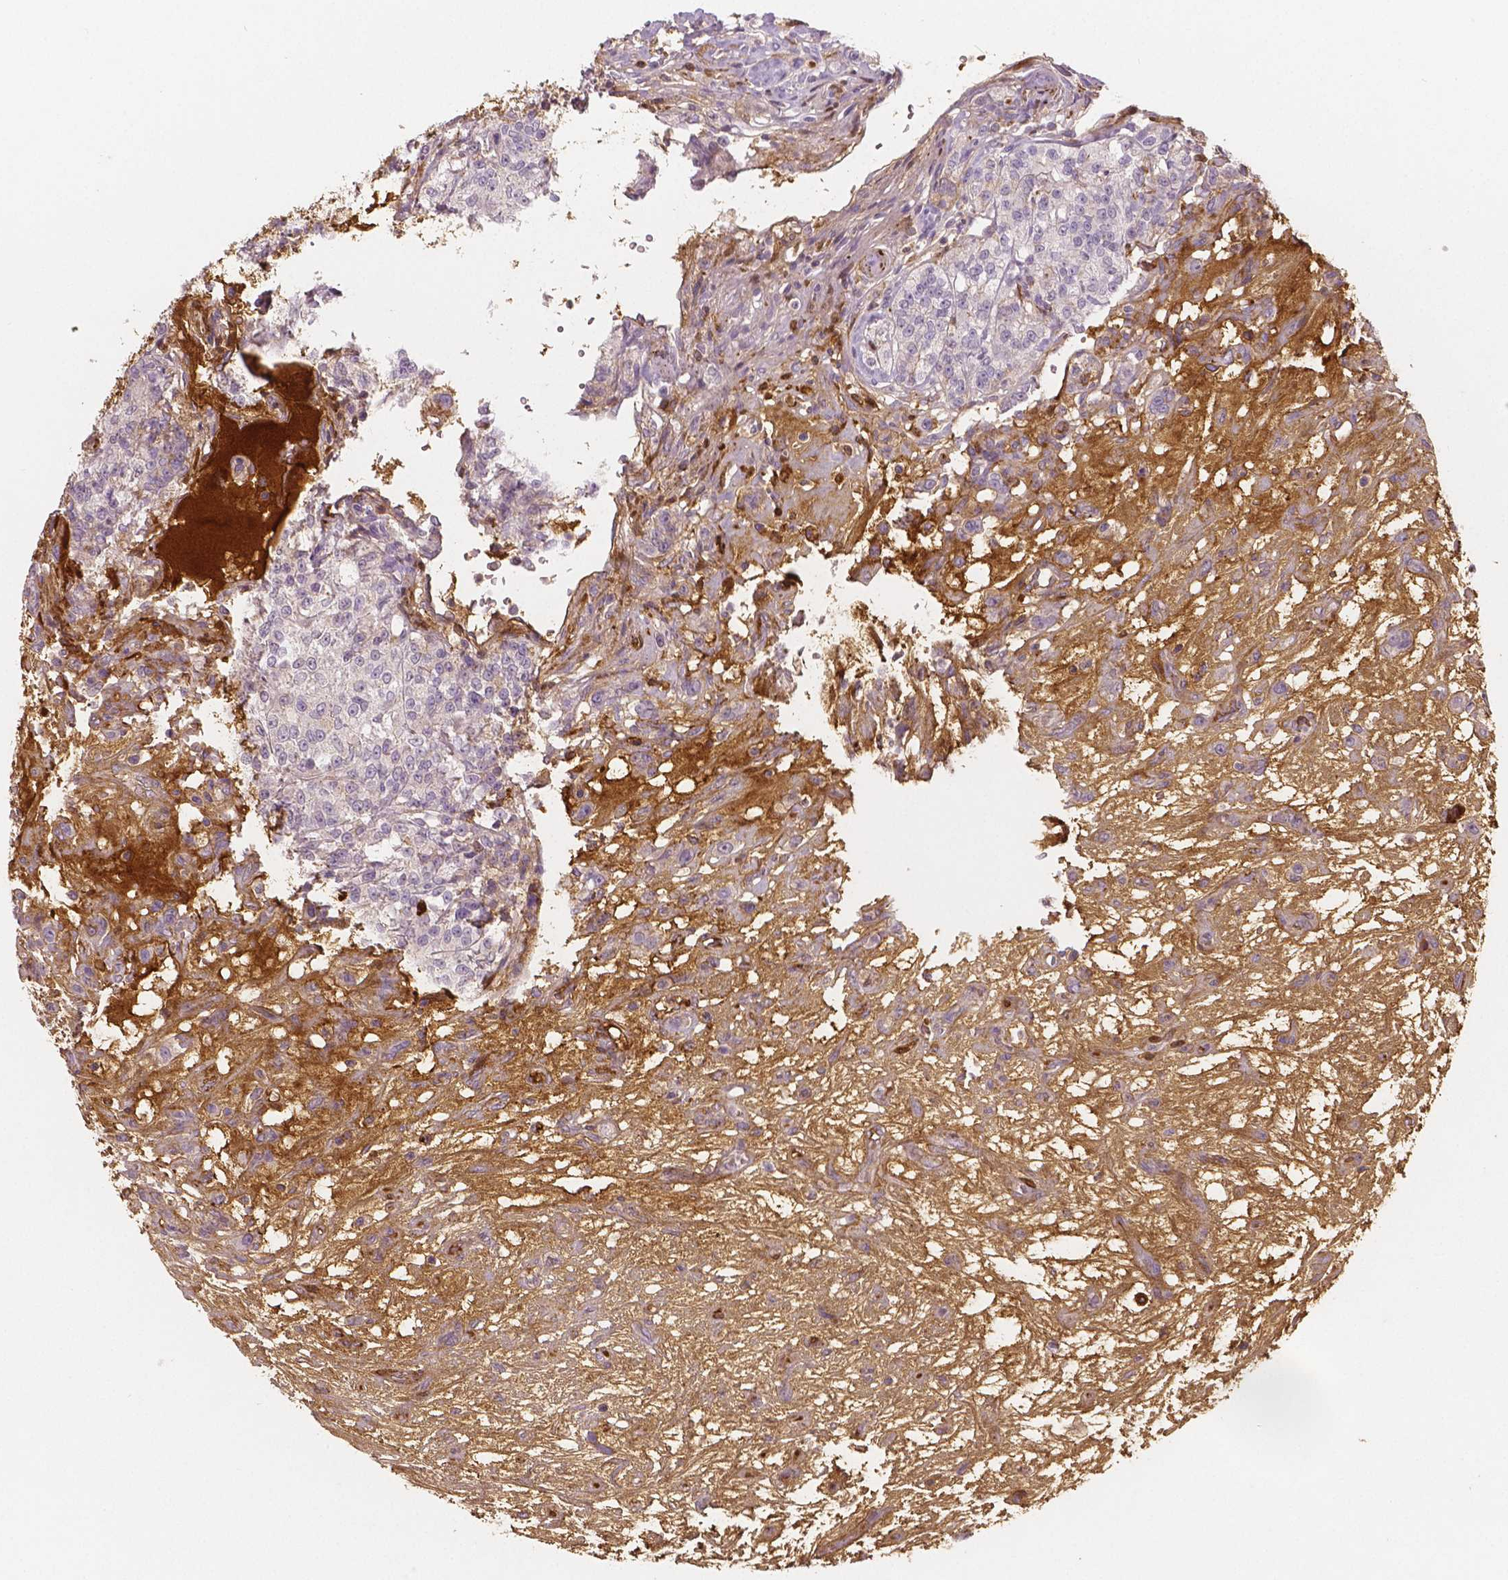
{"staining": {"intensity": "weak", "quantity": "<25%", "location": "cytoplasmic/membranous"}, "tissue": "renal cancer", "cell_type": "Tumor cells", "image_type": "cancer", "snomed": [{"axis": "morphology", "description": "Adenocarcinoma, NOS"}, {"axis": "topography", "description": "Kidney"}], "caption": "Immunohistochemistry (IHC) of renal cancer (adenocarcinoma) displays no staining in tumor cells. (Stains: DAB immunohistochemistry with hematoxylin counter stain, Microscopy: brightfield microscopy at high magnification).", "gene": "APOA4", "patient": {"sex": "female", "age": 63}}